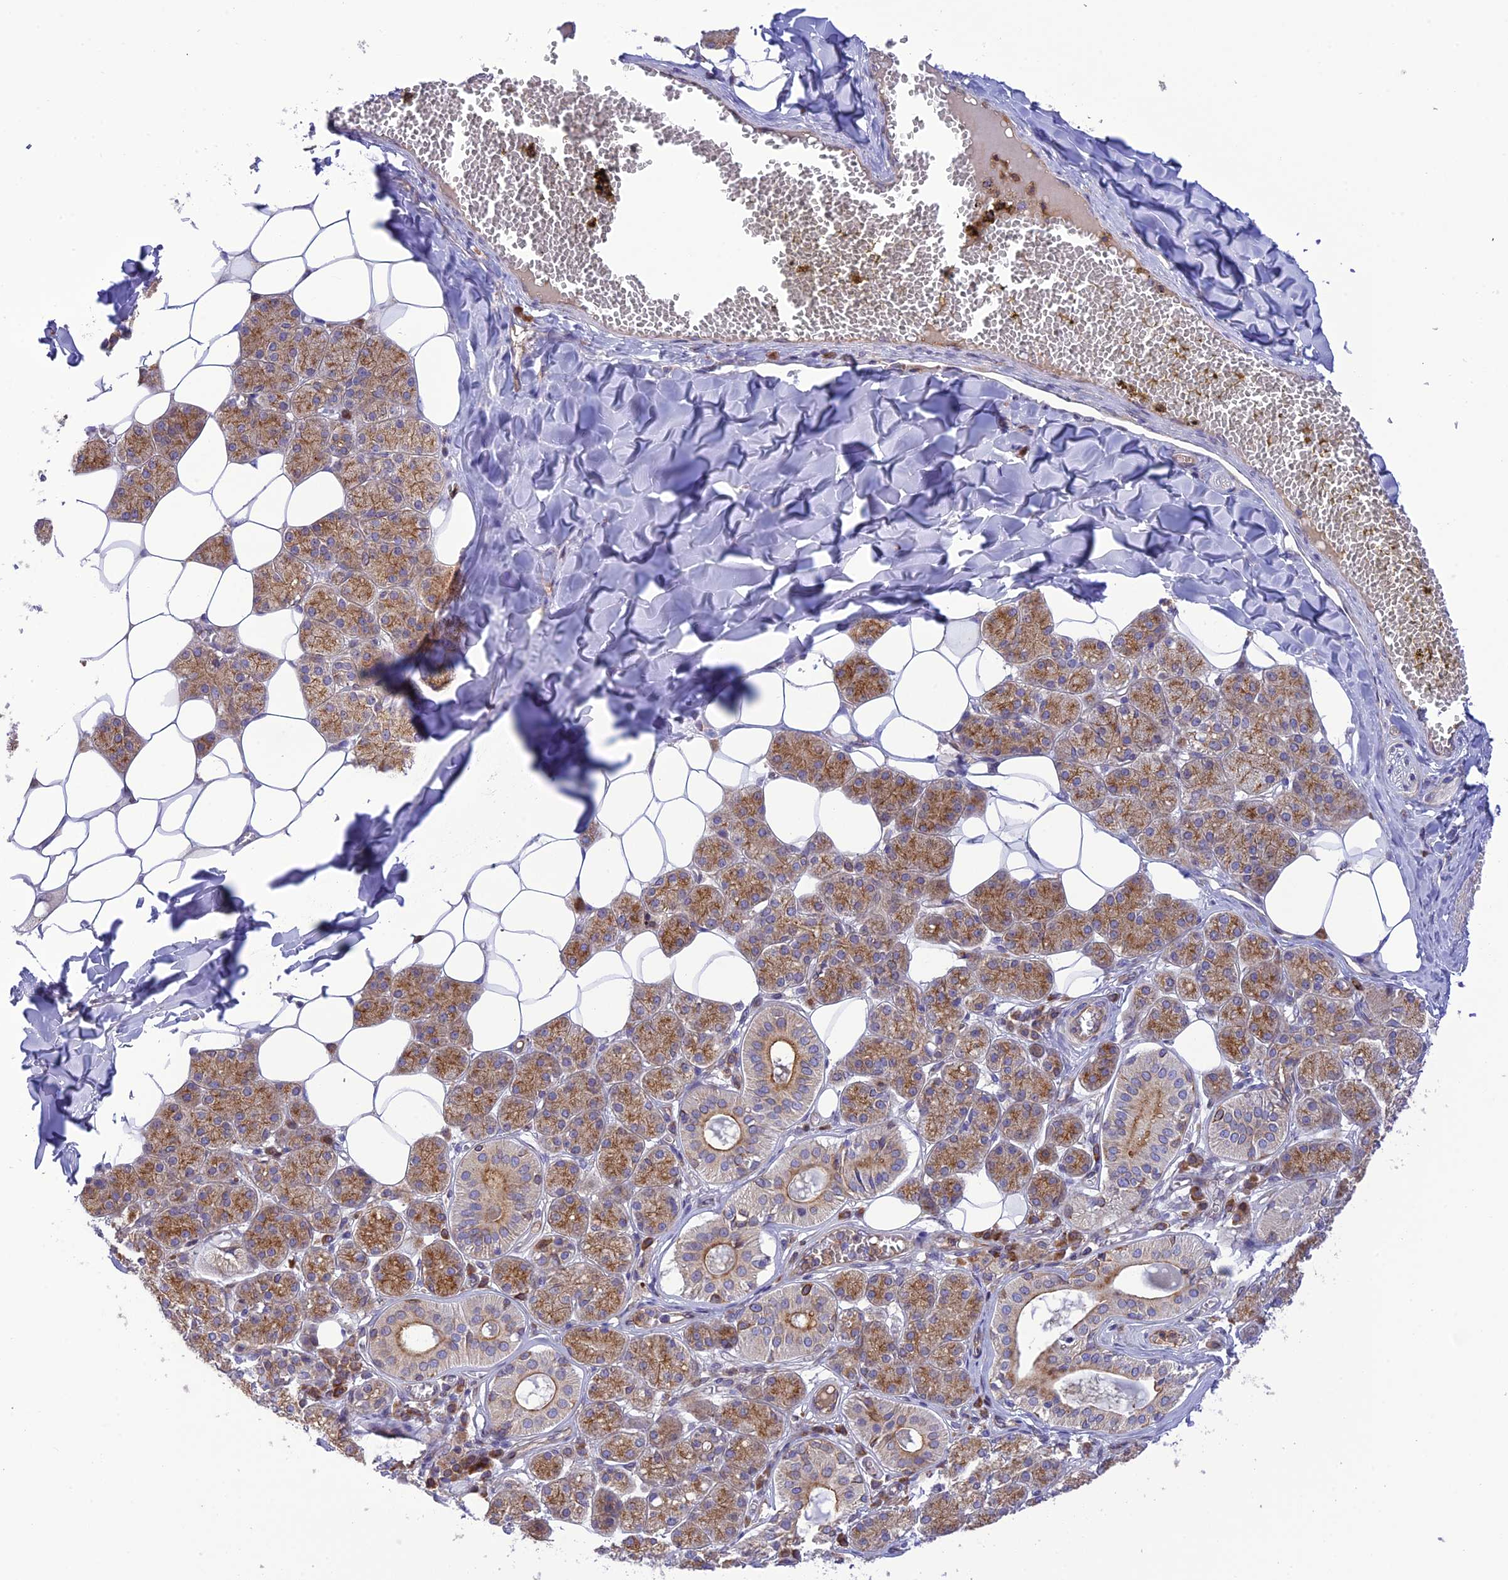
{"staining": {"intensity": "moderate", "quantity": ">75%", "location": "cytoplasmic/membranous"}, "tissue": "salivary gland", "cell_type": "Glandular cells", "image_type": "normal", "snomed": [{"axis": "morphology", "description": "Normal tissue, NOS"}, {"axis": "topography", "description": "Salivary gland"}], "caption": "Immunohistochemistry (DAB (3,3'-diaminobenzidine)) staining of benign salivary gland shows moderate cytoplasmic/membranous protein positivity in about >75% of glandular cells. The staining is performed using DAB (3,3'-diaminobenzidine) brown chromogen to label protein expression. The nuclei are counter-stained blue using hematoxylin.", "gene": "JMY", "patient": {"sex": "female", "age": 33}}